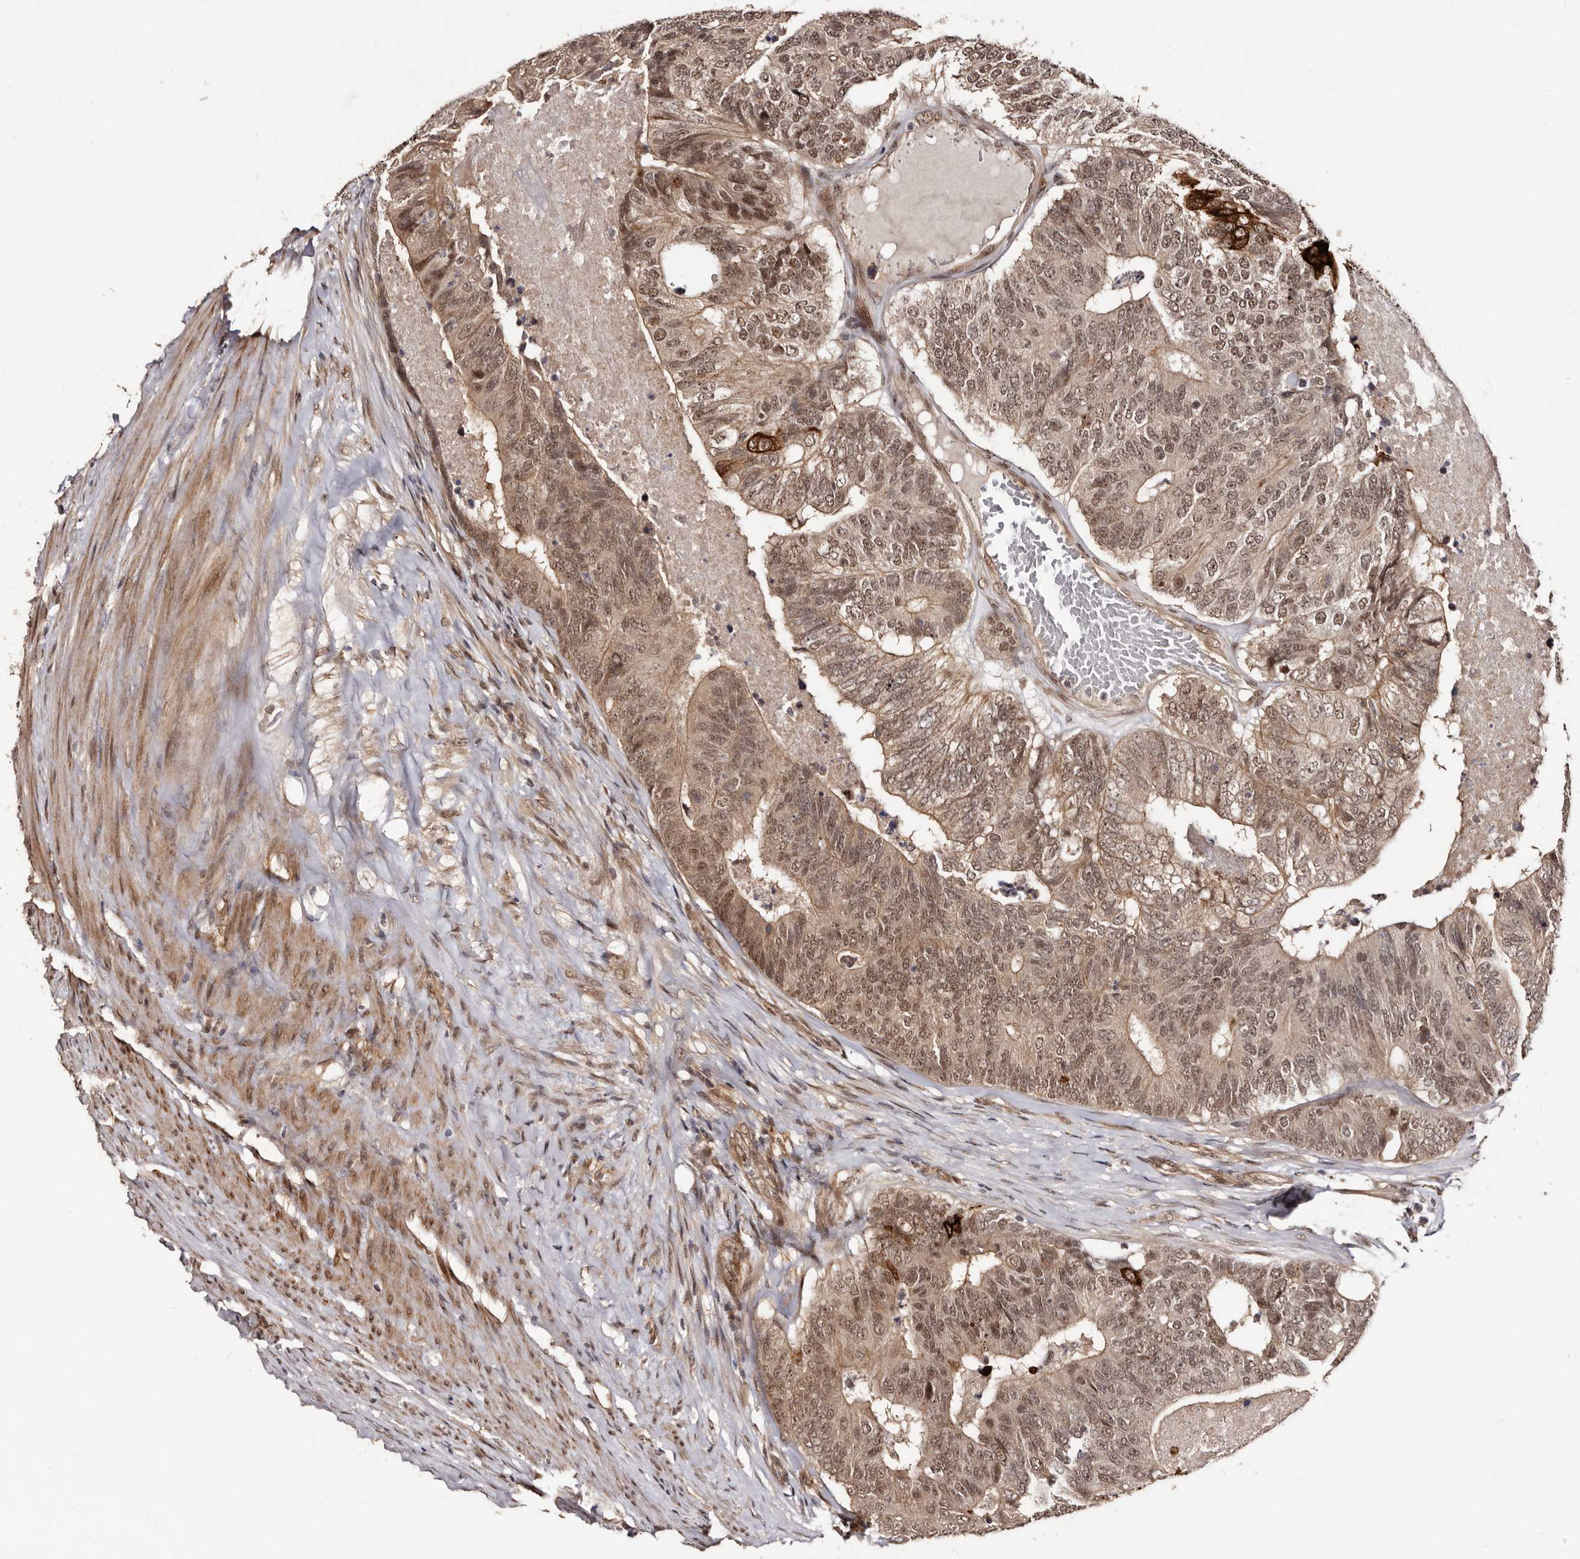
{"staining": {"intensity": "moderate", "quantity": ">75%", "location": "cytoplasmic/membranous,nuclear"}, "tissue": "colorectal cancer", "cell_type": "Tumor cells", "image_type": "cancer", "snomed": [{"axis": "morphology", "description": "Adenocarcinoma, NOS"}, {"axis": "topography", "description": "Colon"}], "caption": "Moderate cytoplasmic/membranous and nuclear protein expression is present in approximately >75% of tumor cells in colorectal cancer. (DAB = brown stain, brightfield microscopy at high magnification).", "gene": "TBC1D22B", "patient": {"sex": "female", "age": 67}}